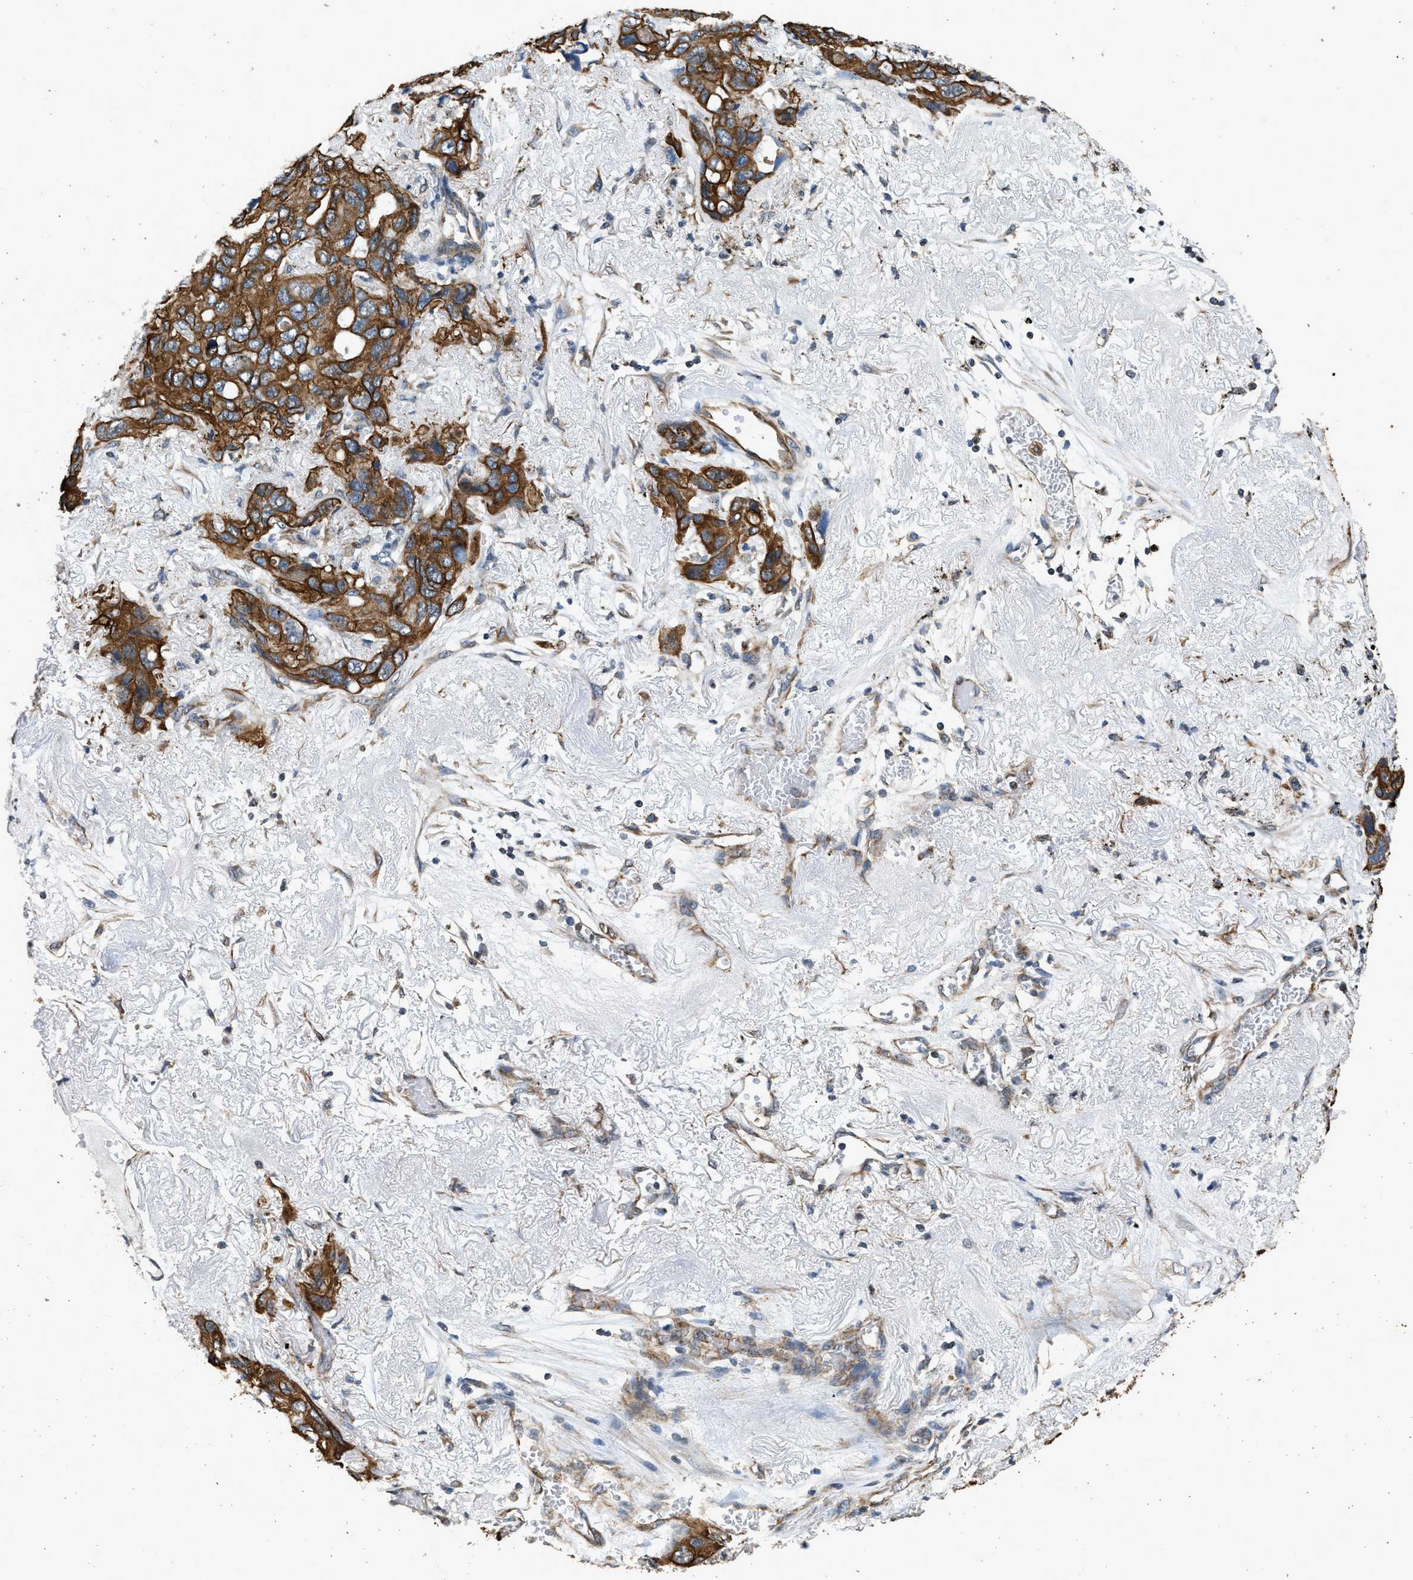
{"staining": {"intensity": "strong", "quantity": ">75%", "location": "cytoplasmic/membranous"}, "tissue": "lung cancer", "cell_type": "Tumor cells", "image_type": "cancer", "snomed": [{"axis": "morphology", "description": "Squamous cell carcinoma, NOS"}, {"axis": "topography", "description": "Lung"}], "caption": "DAB immunohistochemical staining of squamous cell carcinoma (lung) displays strong cytoplasmic/membranous protein staining in approximately >75% of tumor cells.", "gene": "PCLO", "patient": {"sex": "female", "age": 73}}